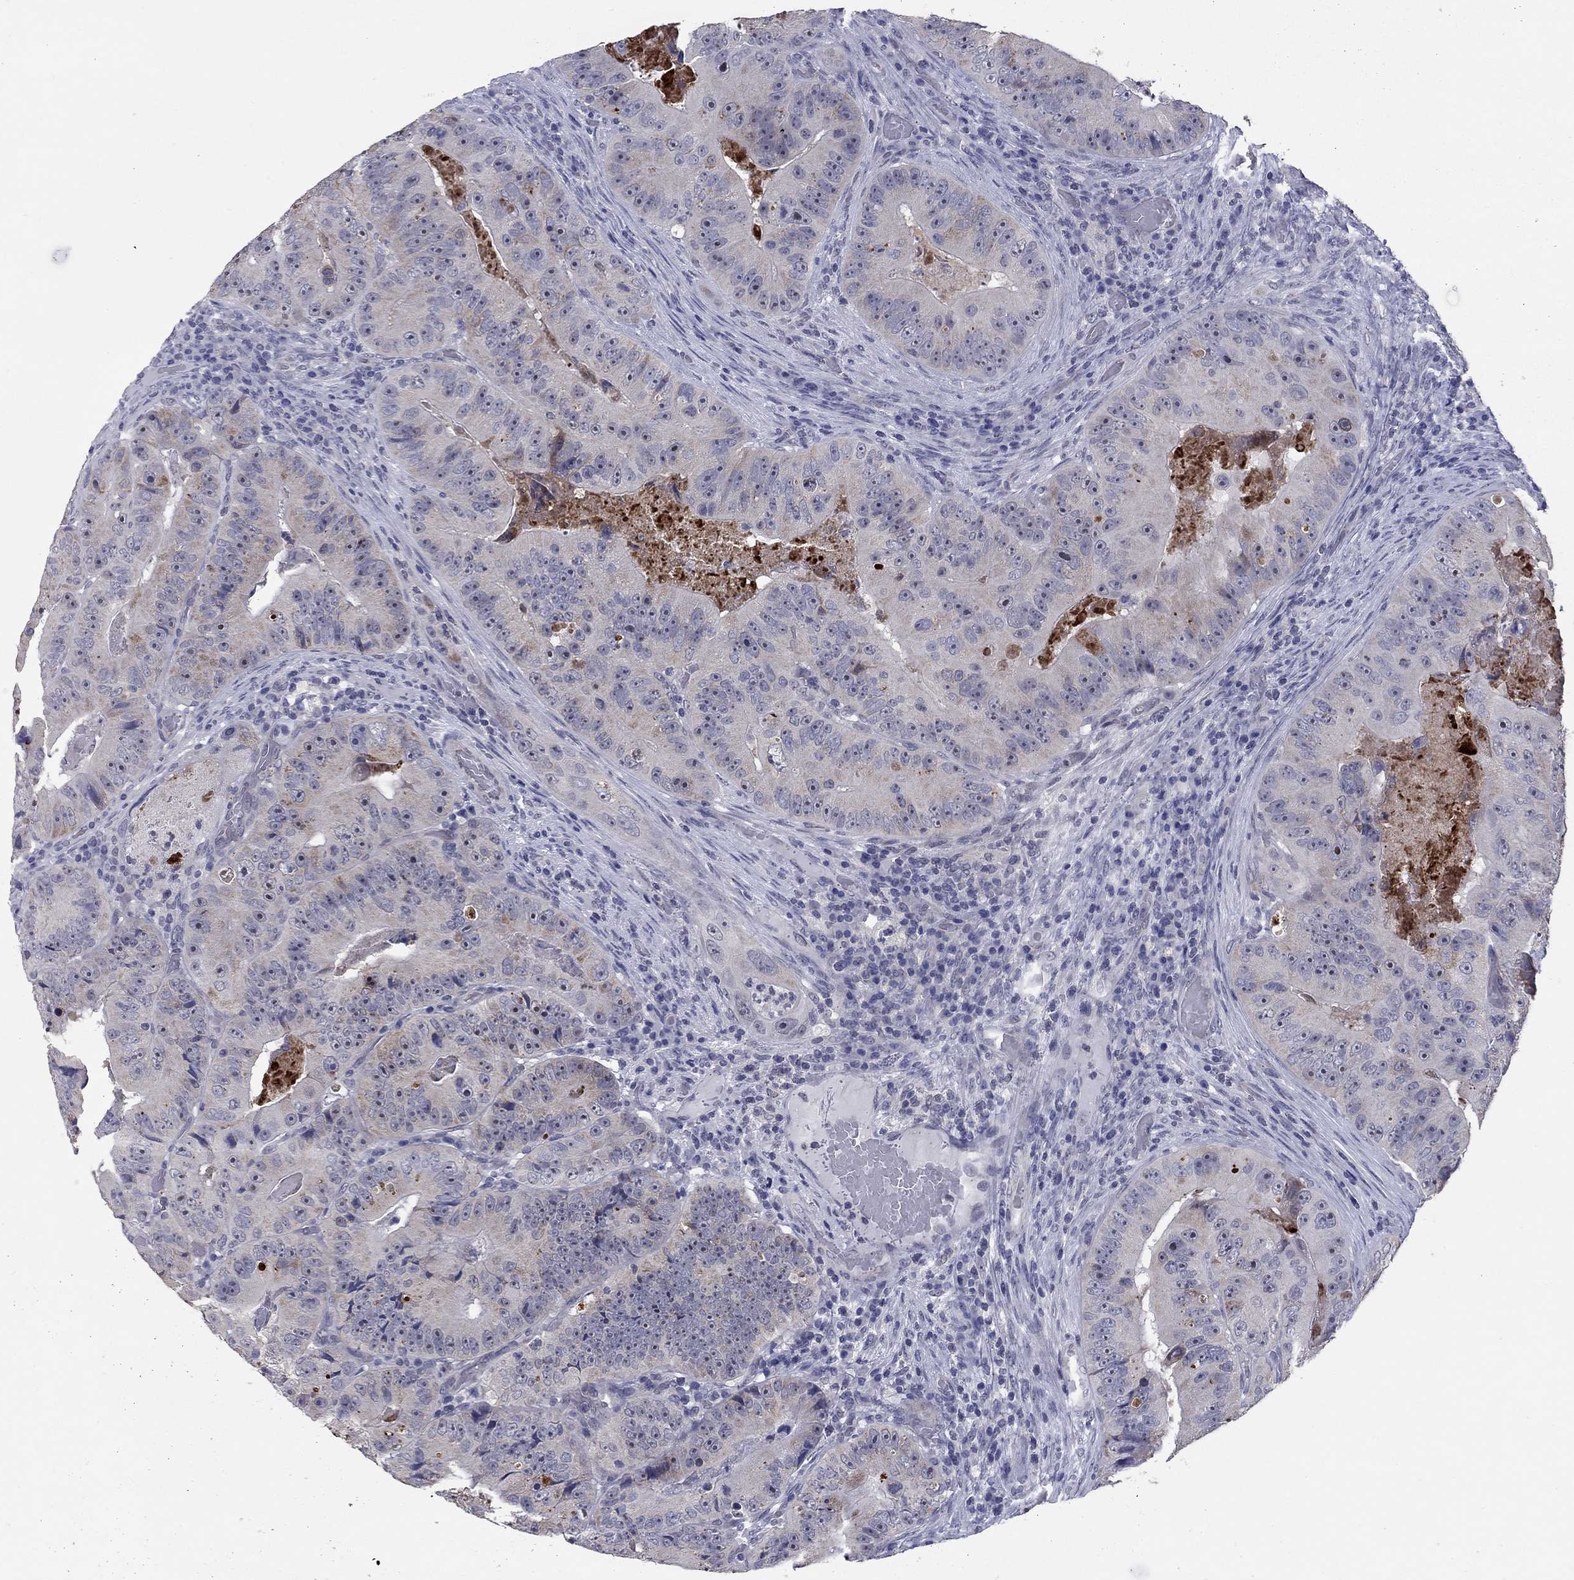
{"staining": {"intensity": "weak", "quantity": "<25%", "location": "cytoplasmic/membranous"}, "tissue": "colorectal cancer", "cell_type": "Tumor cells", "image_type": "cancer", "snomed": [{"axis": "morphology", "description": "Adenocarcinoma, NOS"}, {"axis": "topography", "description": "Colon"}], "caption": "Colorectal cancer was stained to show a protein in brown. There is no significant staining in tumor cells.", "gene": "SHOC2", "patient": {"sex": "female", "age": 86}}